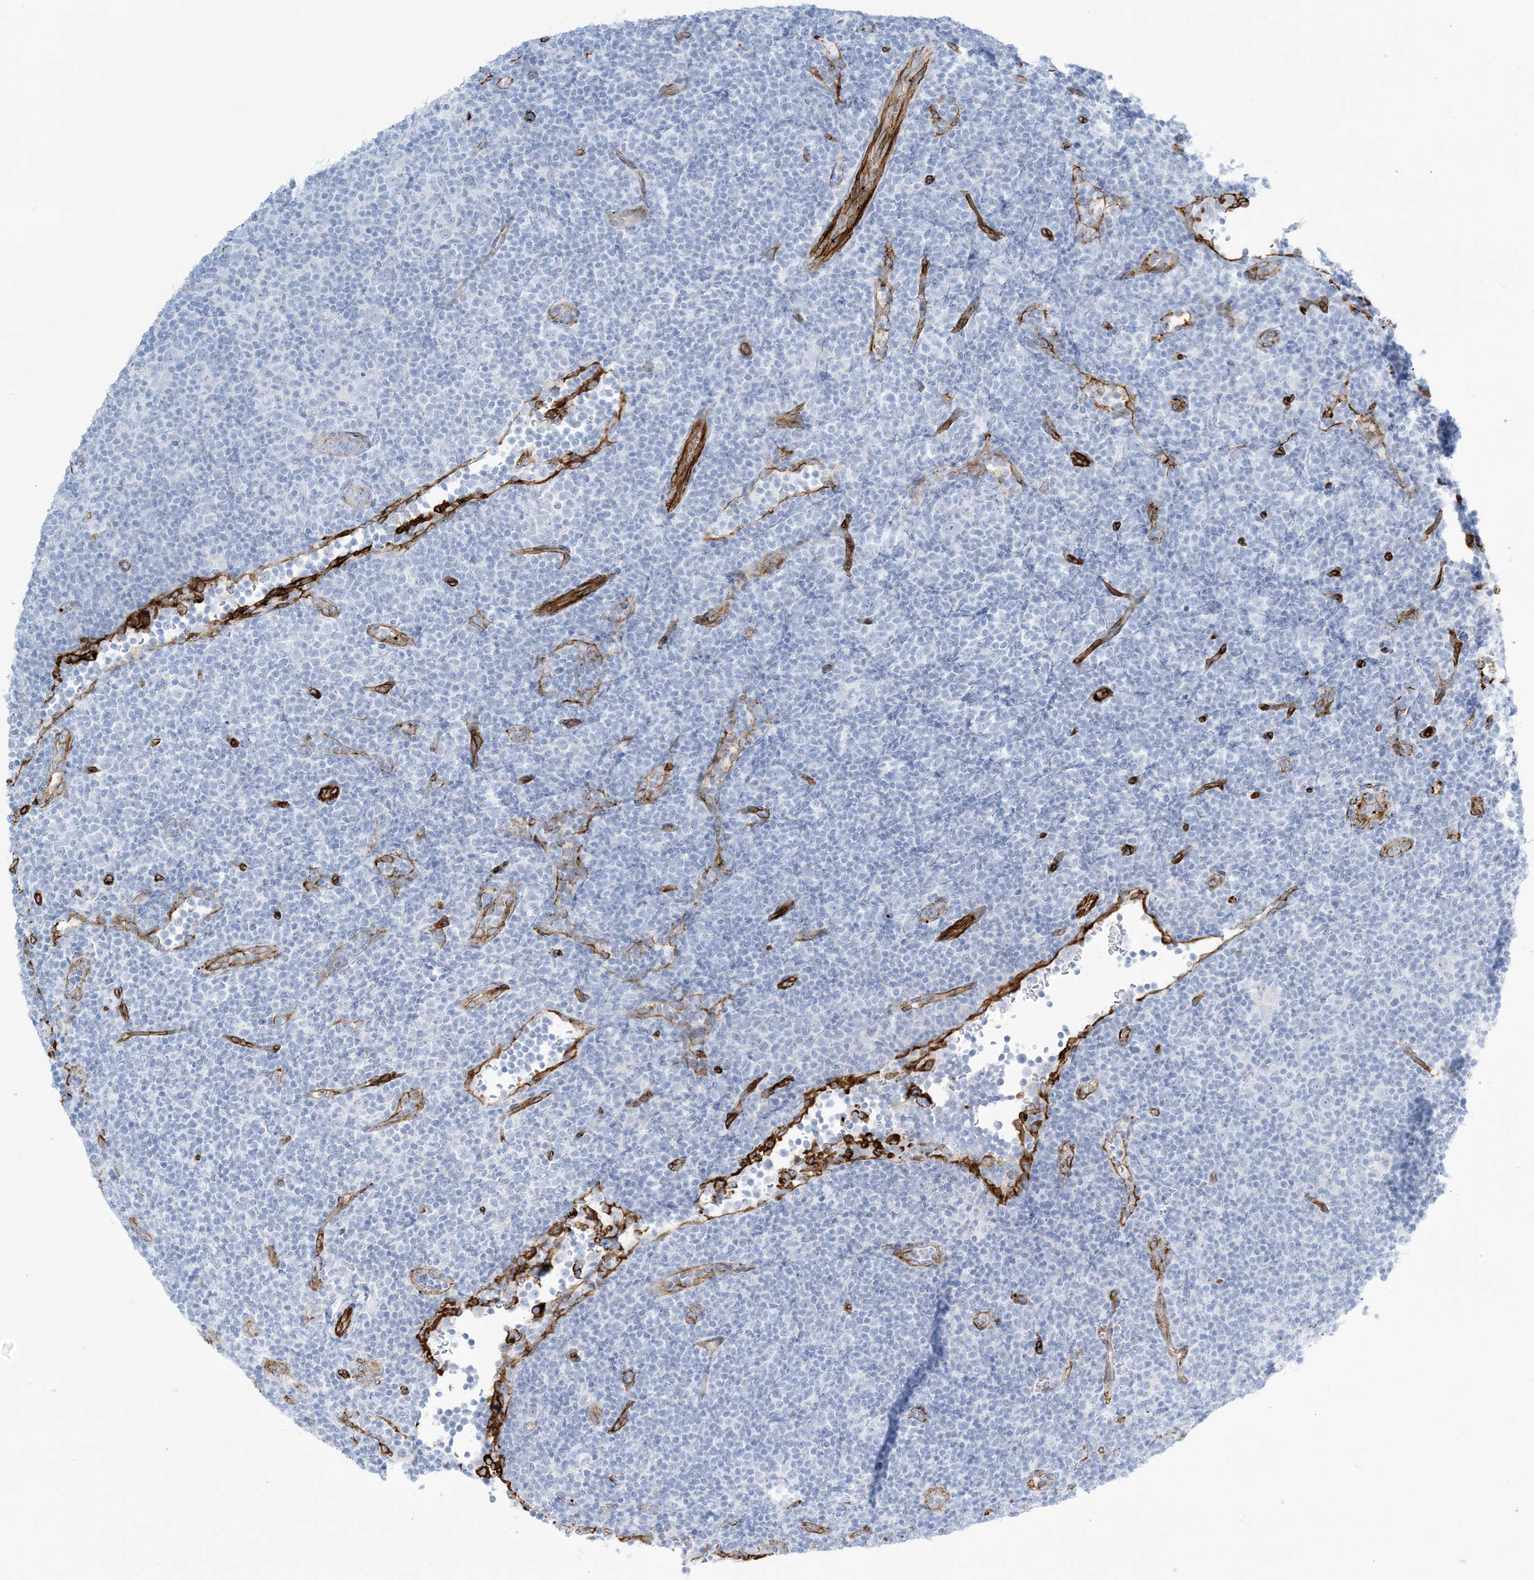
{"staining": {"intensity": "negative", "quantity": "none", "location": "none"}, "tissue": "lymphoma", "cell_type": "Tumor cells", "image_type": "cancer", "snomed": [{"axis": "morphology", "description": "Hodgkin's disease, NOS"}, {"axis": "topography", "description": "Lymph node"}], "caption": "This is a micrograph of immunohistochemistry (IHC) staining of lymphoma, which shows no staining in tumor cells.", "gene": "EPS8L3", "patient": {"sex": "female", "age": 57}}